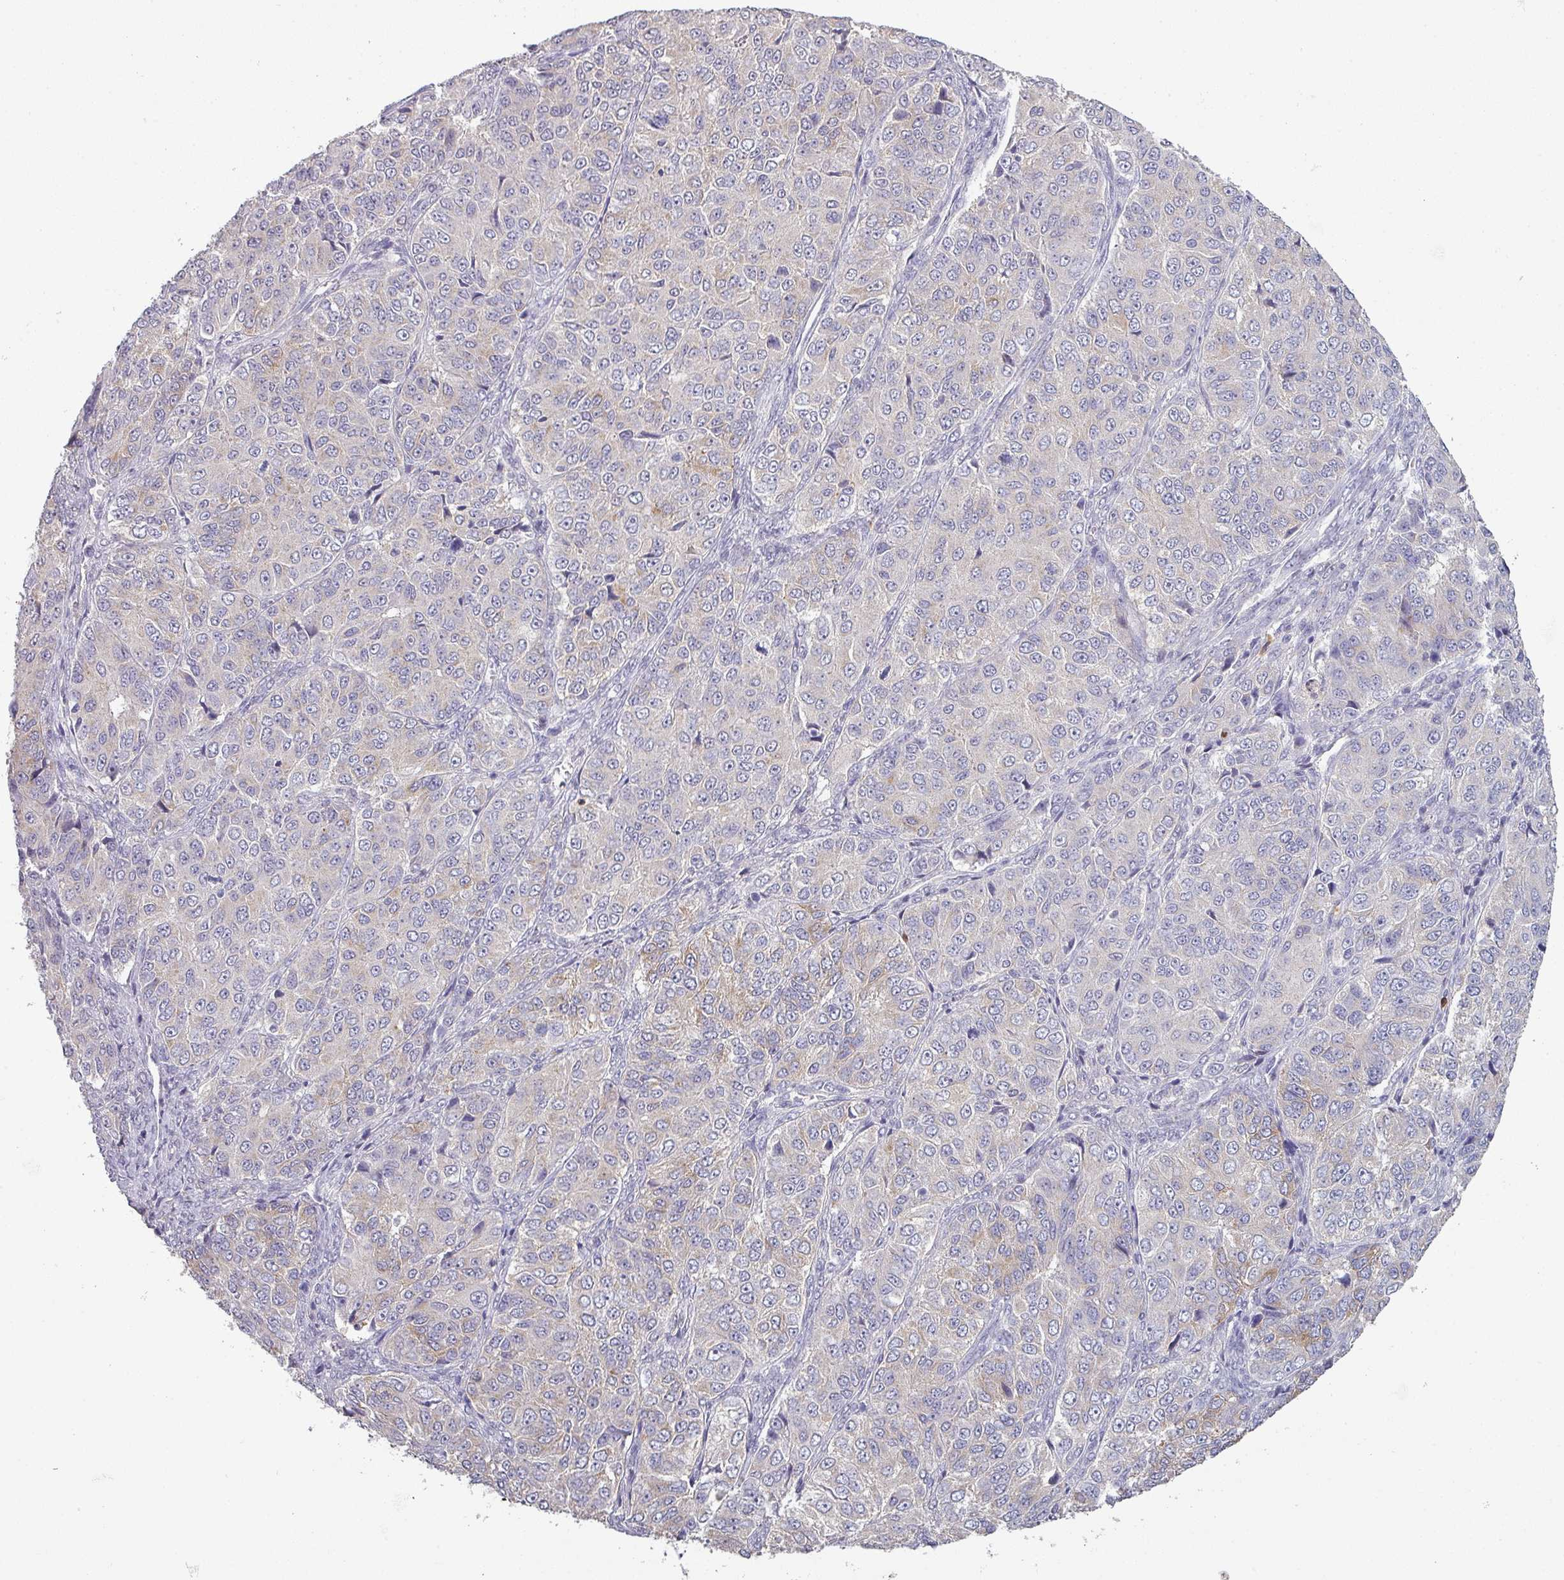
{"staining": {"intensity": "moderate", "quantity": "<25%", "location": "cytoplasmic/membranous"}, "tissue": "ovarian cancer", "cell_type": "Tumor cells", "image_type": "cancer", "snomed": [{"axis": "morphology", "description": "Carcinoma, endometroid"}, {"axis": "topography", "description": "Ovary"}], "caption": "Immunohistochemical staining of ovarian endometroid carcinoma displays low levels of moderate cytoplasmic/membranous positivity in about <25% of tumor cells.", "gene": "MAGEC3", "patient": {"sex": "female", "age": 51}}